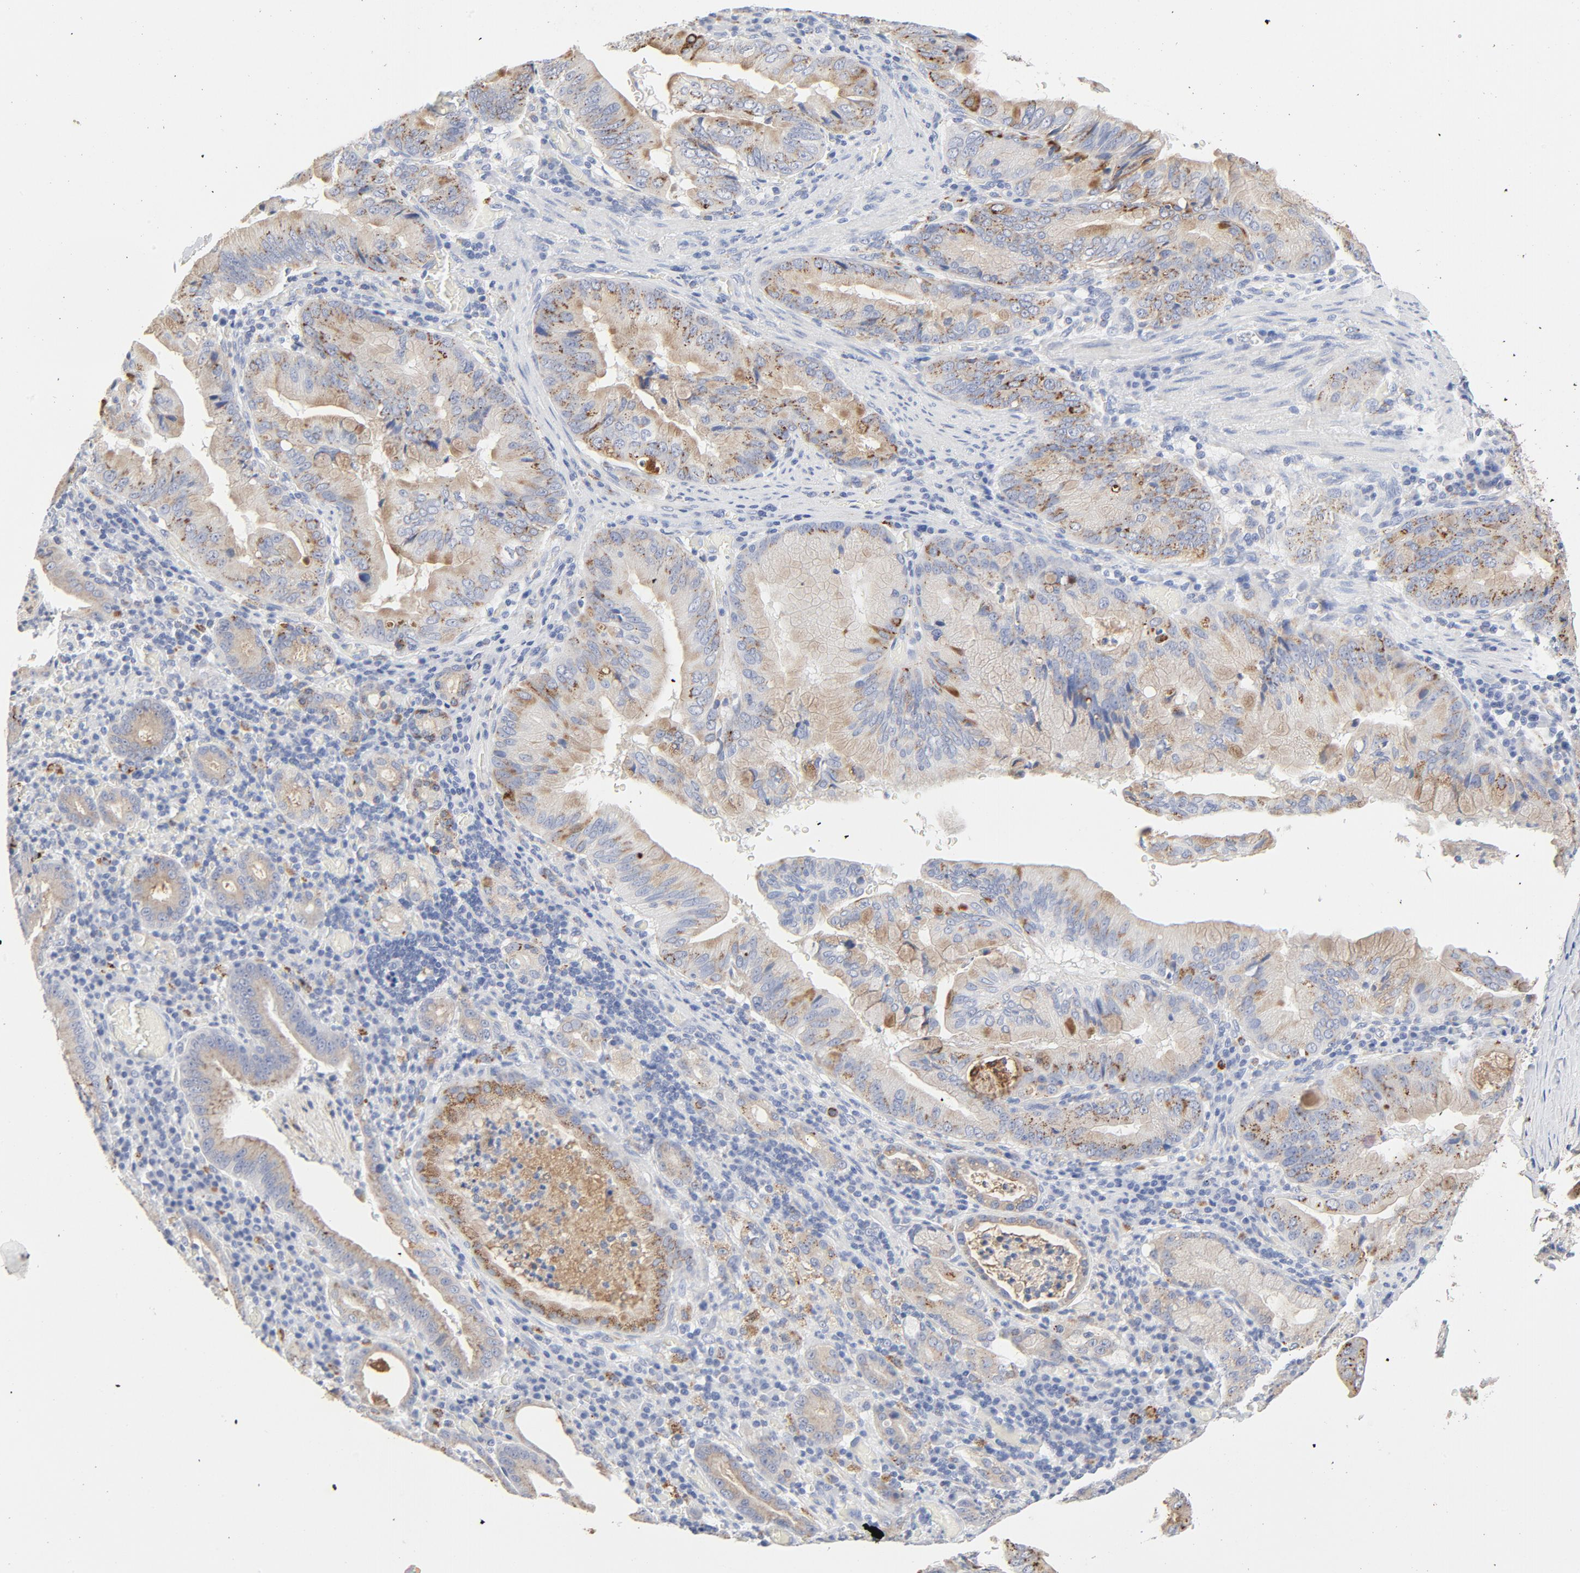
{"staining": {"intensity": "moderate", "quantity": "25%-75%", "location": "cytoplasmic/membranous"}, "tissue": "stomach cancer", "cell_type": "Tumor cells", "image_type": "cancer", "snomed": [{"axis": "morphology", "description": "Adenocarcinoma, NOS"}, {"axis": "topography", "description": "Stomach, upper"}], "caption": "Immunohistochemical staining of stomach cancer (adenocarcinoma) demonstrates medium levels of moderate cytoplasmic/membranous expression in approximately 25%-75% of tumor cells.", "gene": "MAGEB17", "patient": {"sex": "male", "age": 80}}